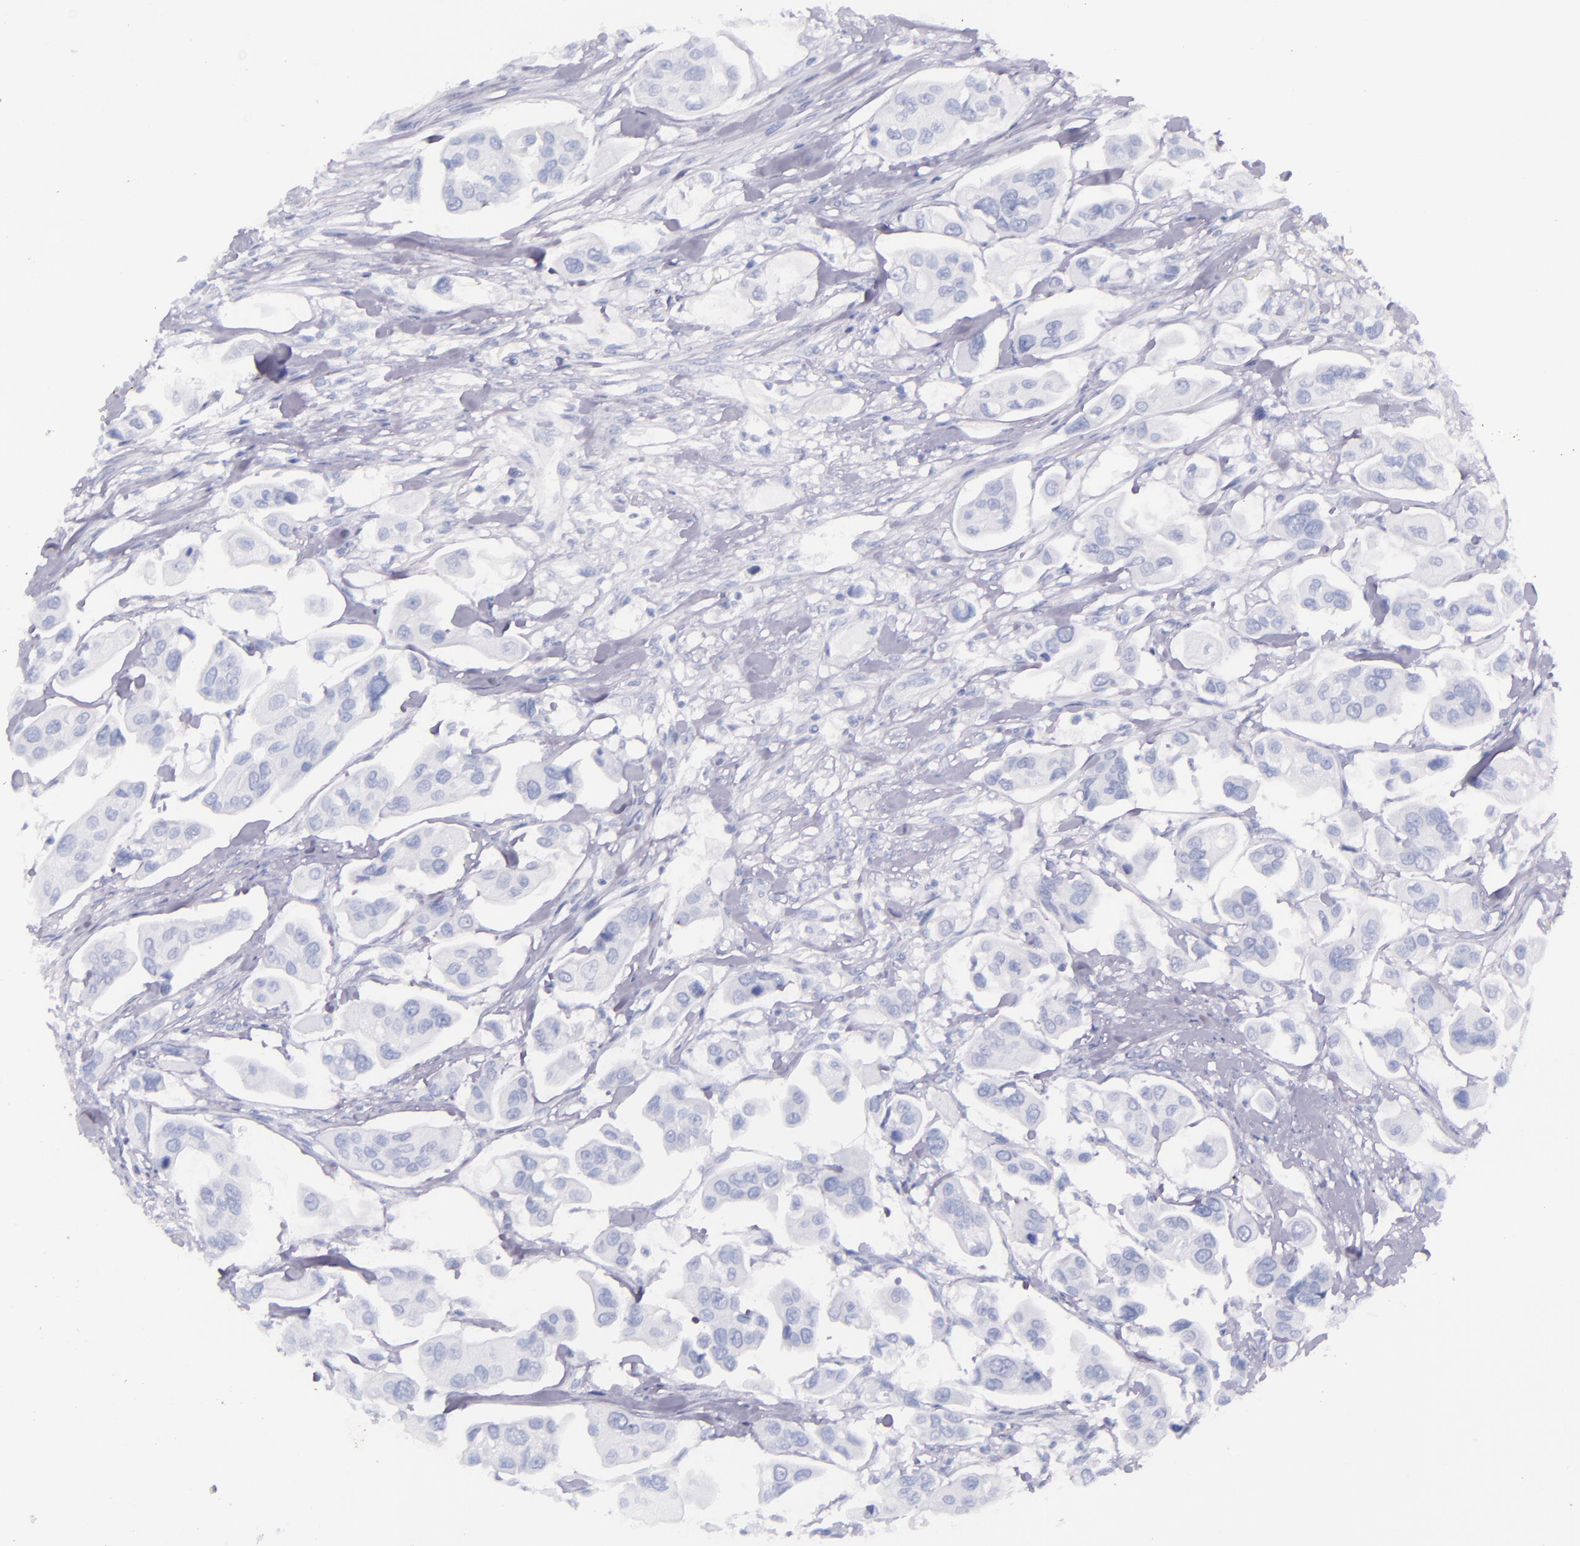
{"staining": {"intensity": "negative", "quantity": "none", "location": "none"}, "tissue": "urothelial cancer", "cell_type": "Tumor cells", "image_type": "cancer", "snomed": [{"axis": "morphology", "description": "Adenocarcinoma, NOS"}, {"axis": "topography", "description": "Urinary bladder"}], "caption": "Adenocarcinoma was stained to show a protein in brown. There is no significant expression in tumor cells. (DAB (3,3'-diaminobenzidine) IHC with hematoxylin counter stain).", "gene": "SFTPB", "patient": {"sex": "male", "age": 61}}